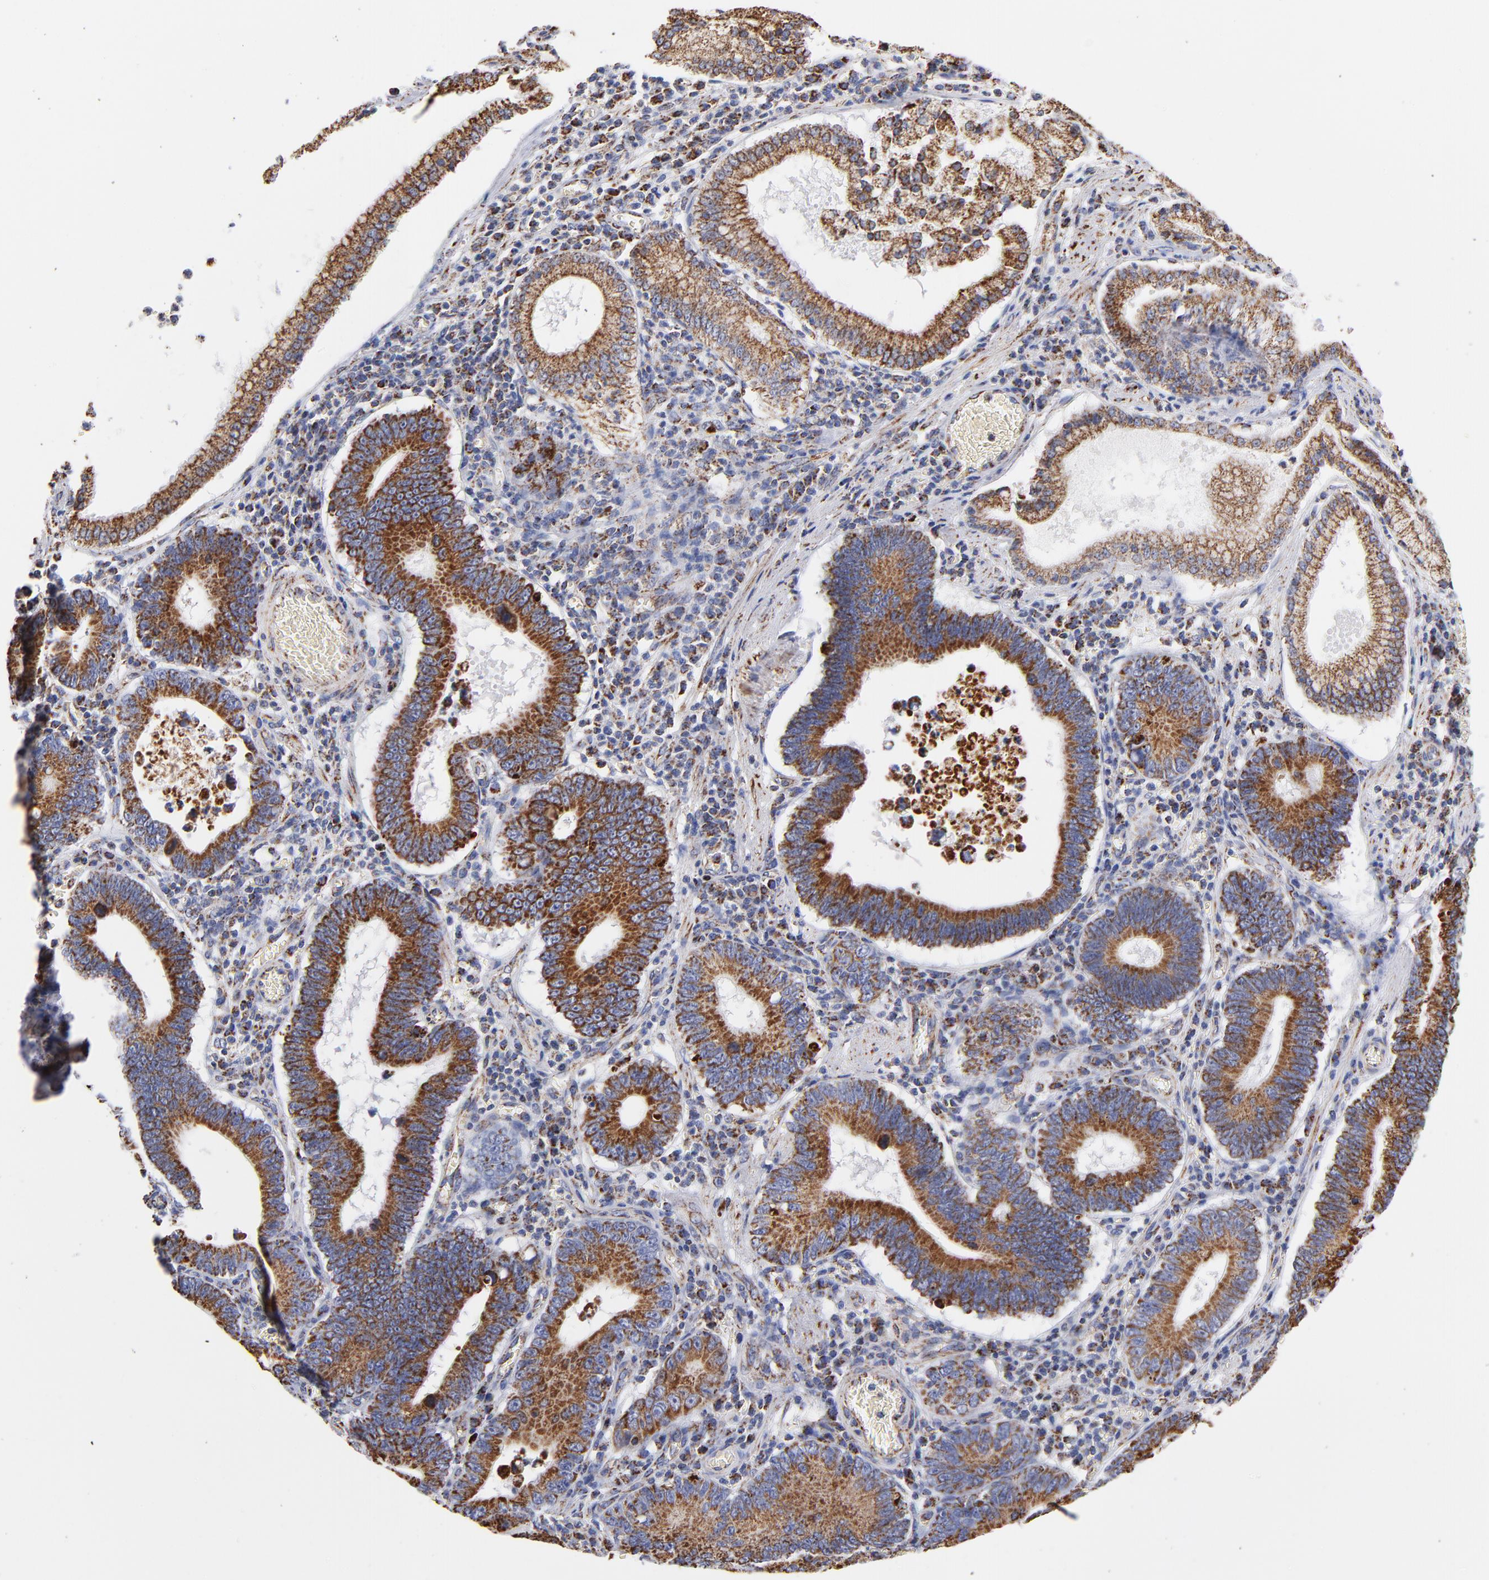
{"staining": {"intensity": "strong", "quantity": ">75%", "location": "cytoplasmic/membranous"}, "tissue": "stomach cancer", "cell_type": "Tumor cells", "image_type": "cancer", "snomed": [{"axis": "morphology", "description": "Adenocarcinoma, NOS"}, {"axis": "topography", "description": "Stomach"}, {"axis": "topography", "description": "Gastric cardia"}], "caption": "Protein positivity by IHC reveals strong cytoplasmic/membranous expression in approximately >75% of tumor cells in stomach cancer (adenocarcinoma).", "gene": "PHB1", "patient": {"sex": "male", "age": 59}}